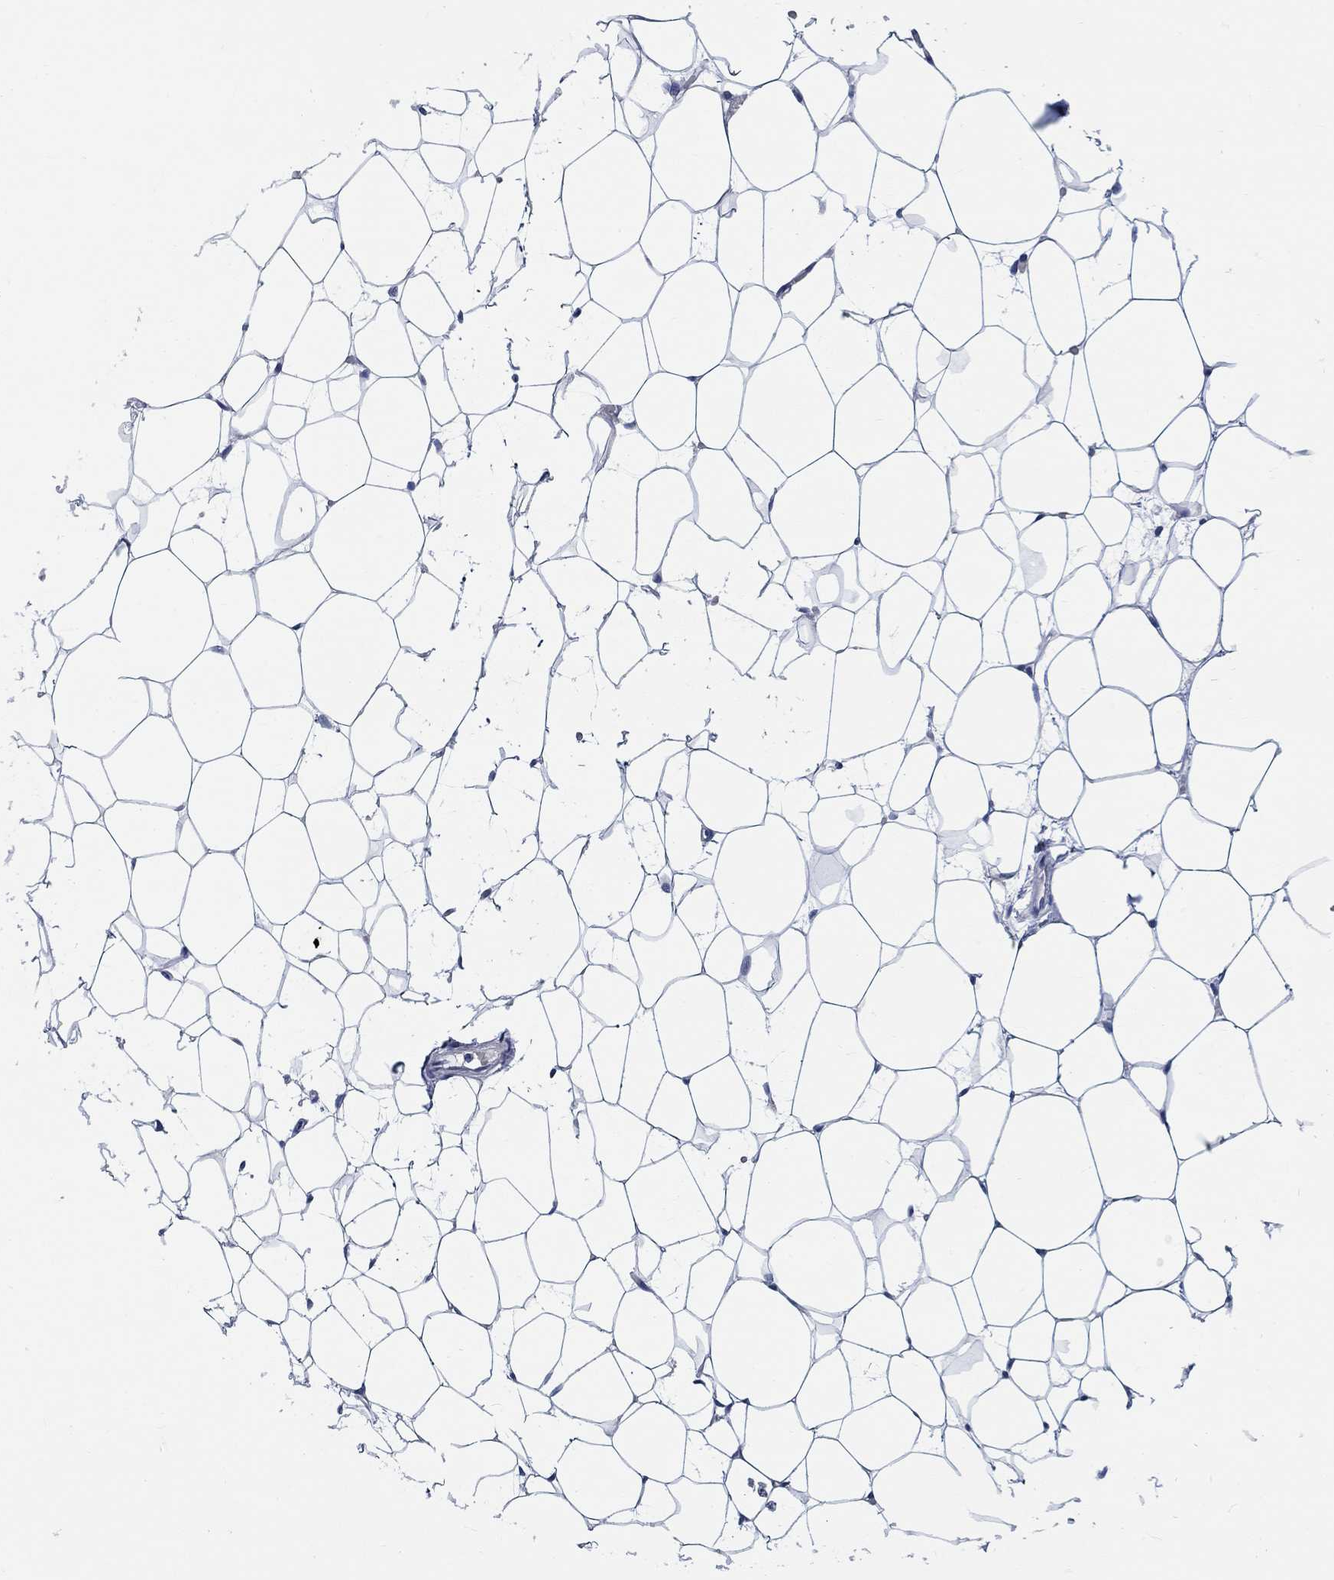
{"staining": {"intensity": "negative", "quantity": "none", "location": "none"}, "tissue": "breast", "cell_type": "Adipocytes", "image_type": "normal", "snomed": [{"axis": "morphology", "description": "Normal tissue, NOS"}, {"axis": "topography", "description": "Breast"}], "caption": "An immunohistochemistry histopathology image of benign breast is shown. There is no staining in adipocytes of breast. (Immunohistochemistry, brightfield microscopy, high magnification).", "gene": "SMIM18", "patient": {"sex": "female", "age": 37}}